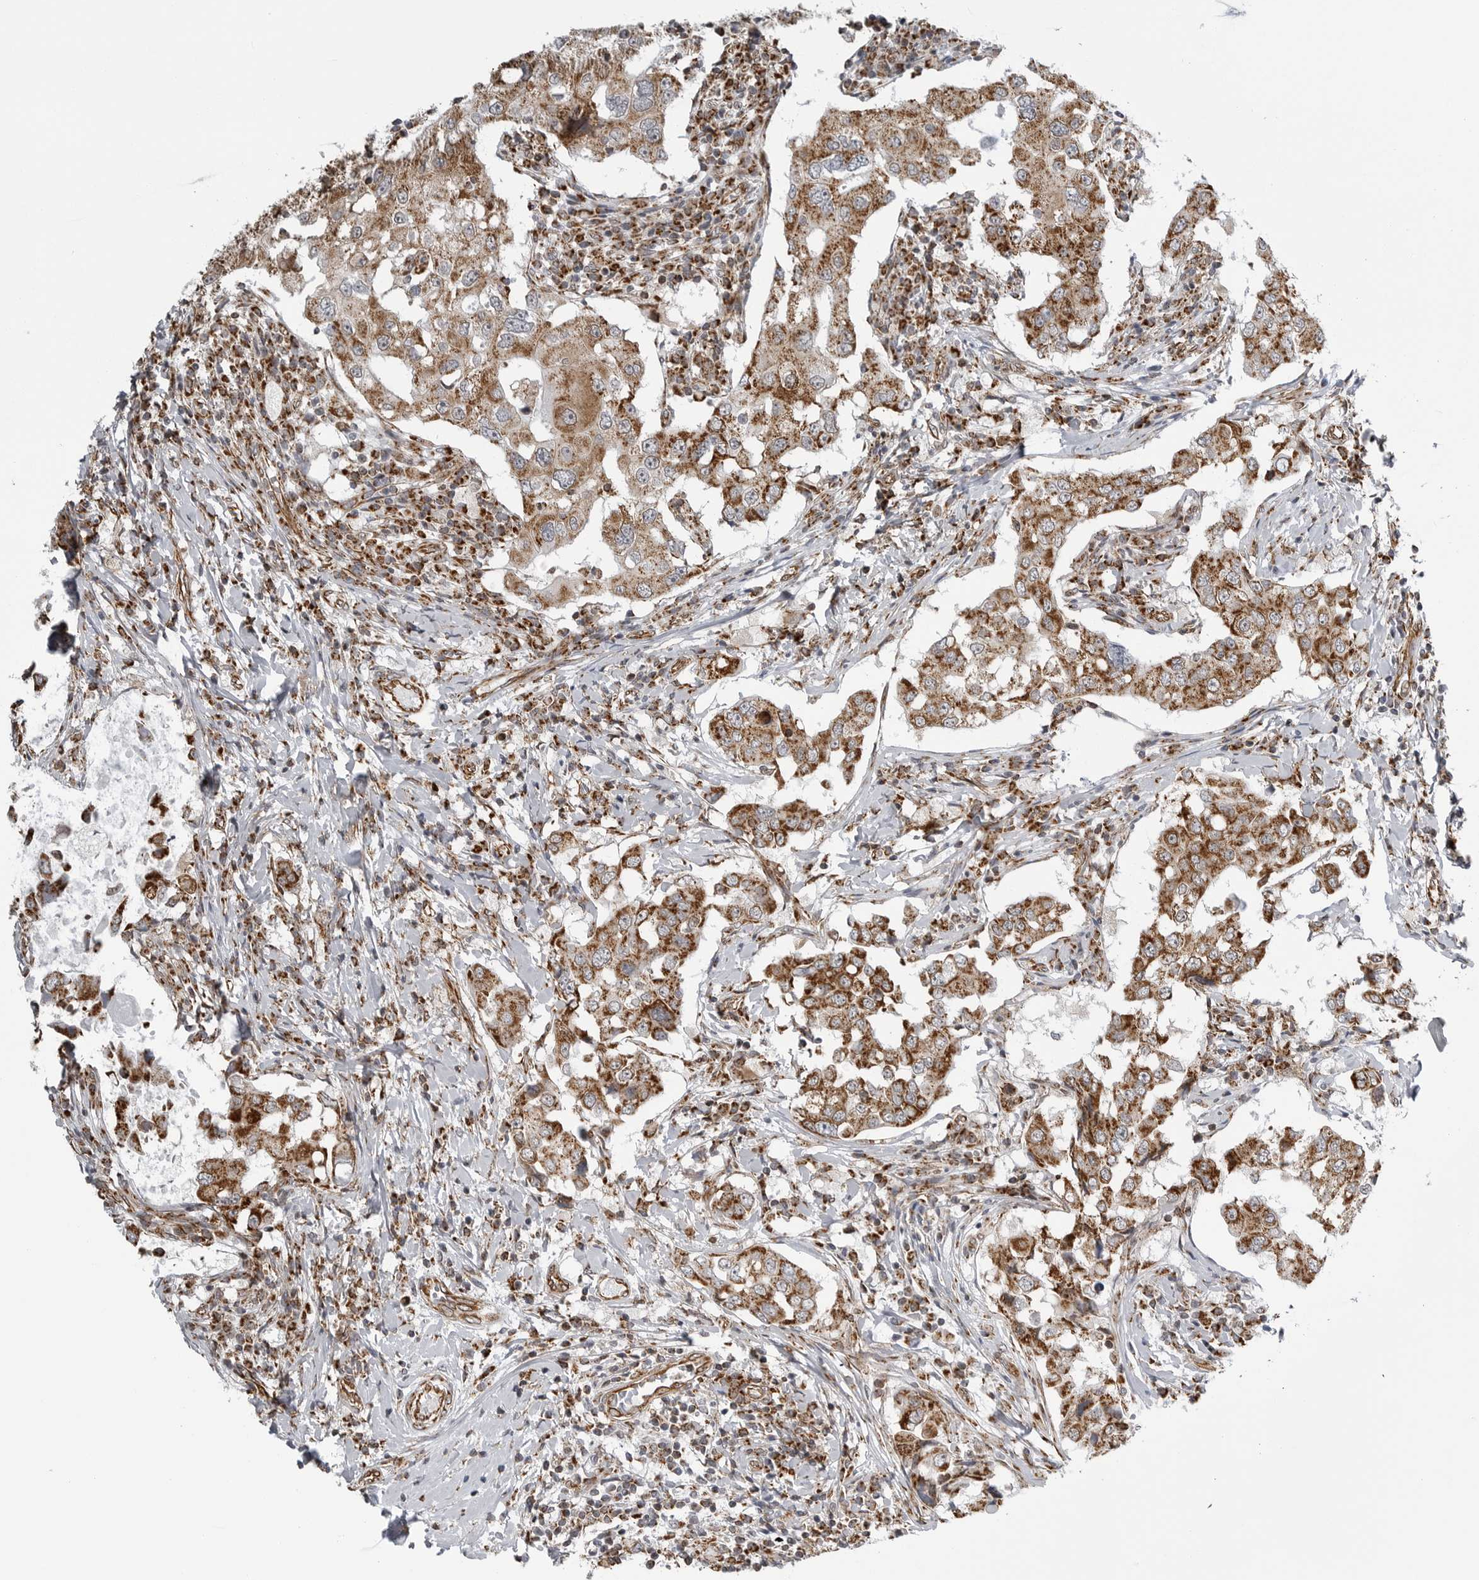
{"staining": {"intensity": "moderate", "quantity": ">75%", "location": "cytoplasmic/membranous"}, "tissue": "breast cancer", "cell_type": "Tumor cells", "image_type": "cancer", "snomed": [{"axis": "morphology", "description": "Duct carcinoma"}, {"axis": "topography", "description": "Breast"}], "caption": "A high-resolution image shows IHC staining of breast cancer, which shows moderate cytoplasmic/membranous staining in about >75% of tumor cells. (brown staining indicates protein expression, while blue staining denotes nuclei).", "gene": "FH", "patient": {"sex": "female", "age": 27}}